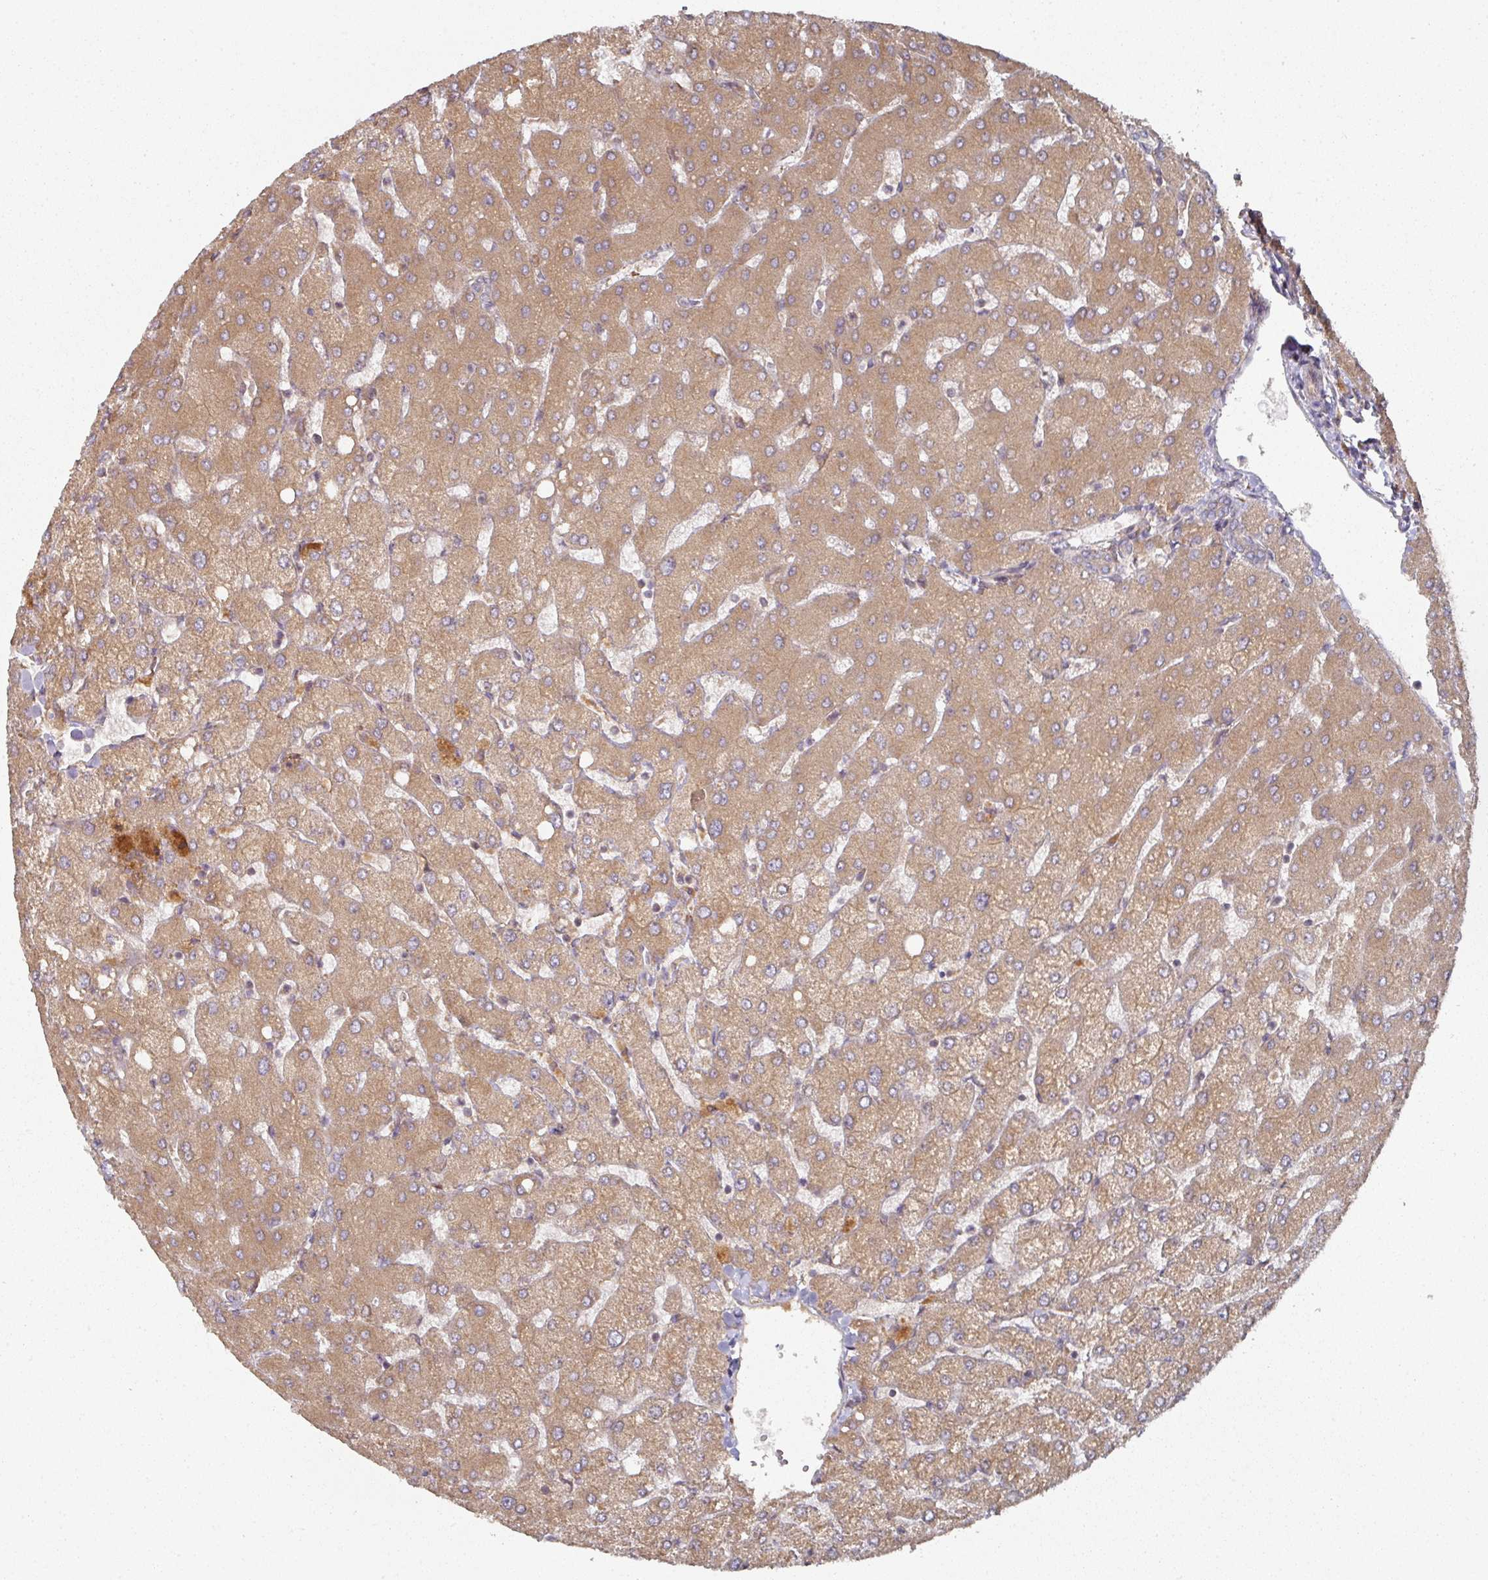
{"staining": {"intensity": "negative", "quantity": "none", "location": "none"}, "tissue": "liver", "cell_type": "Cholangiocytes", "image_type": "normal", "snomed": [{"axis": "morphology", "description": "Normal tissue, NOS"}, {"axis": "topography", "description": "Liver"}], "caption": "Liver was stained to show a protein in brown. There is no significant staining in cholangiocytes. (DAB immunohistochemistry (IHC), high magnification).", "gene": "CEP95", "patient": {"sex": "female", "age": 54}}